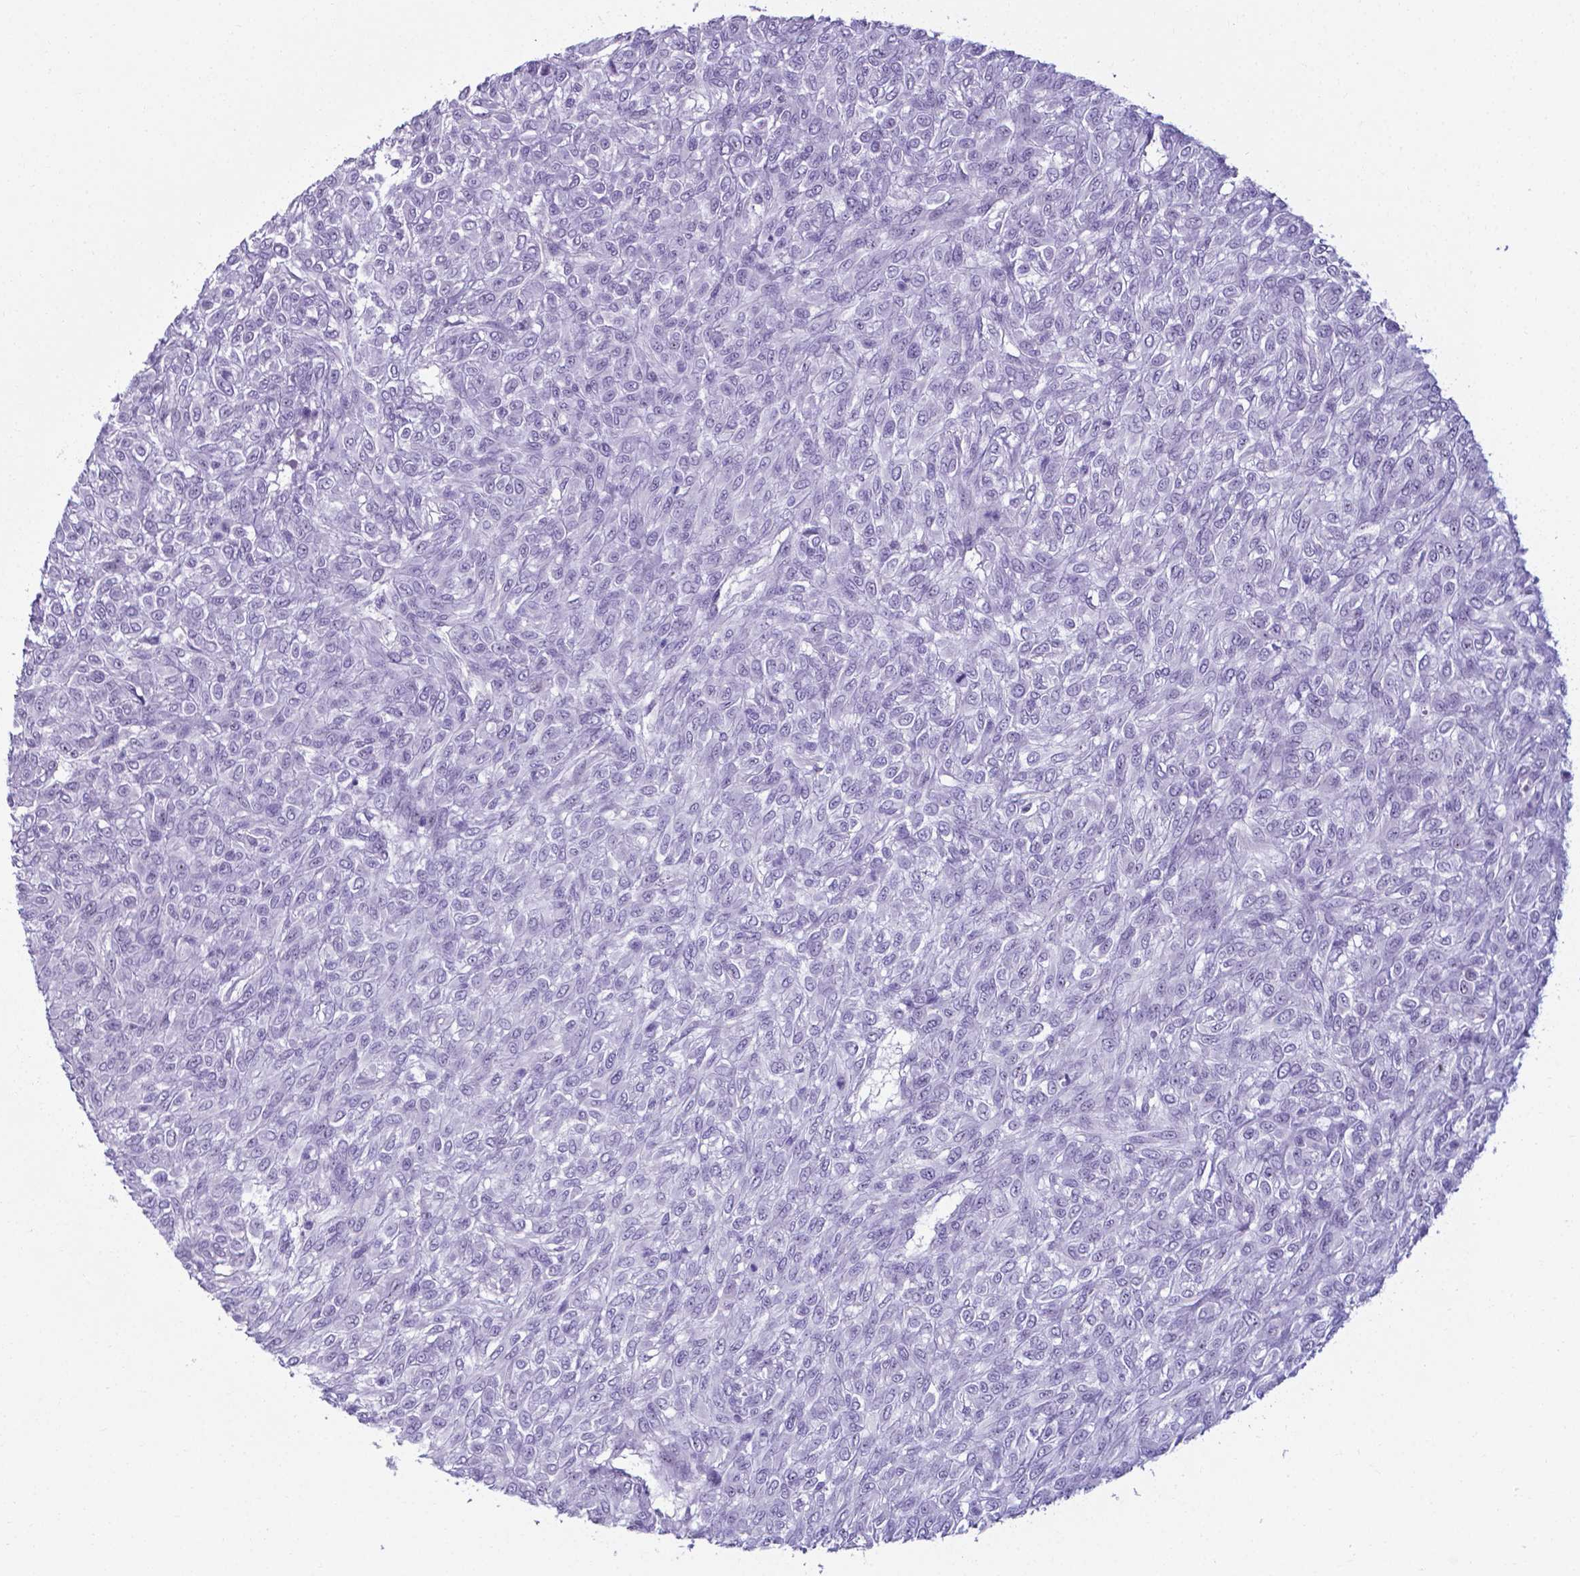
{"staining": {"intensity": "negative", "quantity": "none", "location": "none"}, "tissue": "renal cancer", "cell_type": "Tumor cells", "image_type": "cancer", "snomed": [{"axis": "morphology", "description": "Adenocarcinoma, NOS"}, {"axis": "topography", "description": "Kidney"}], "caption": "There is no significant expression in tumor cells of adenocarcinoma (renal). (DAB immunohistochemistry (IHC) visualized using brightfield microscopy, high magnification).", "gene": "AP5B1", "patient": {"sex": "male", "age": 58}}